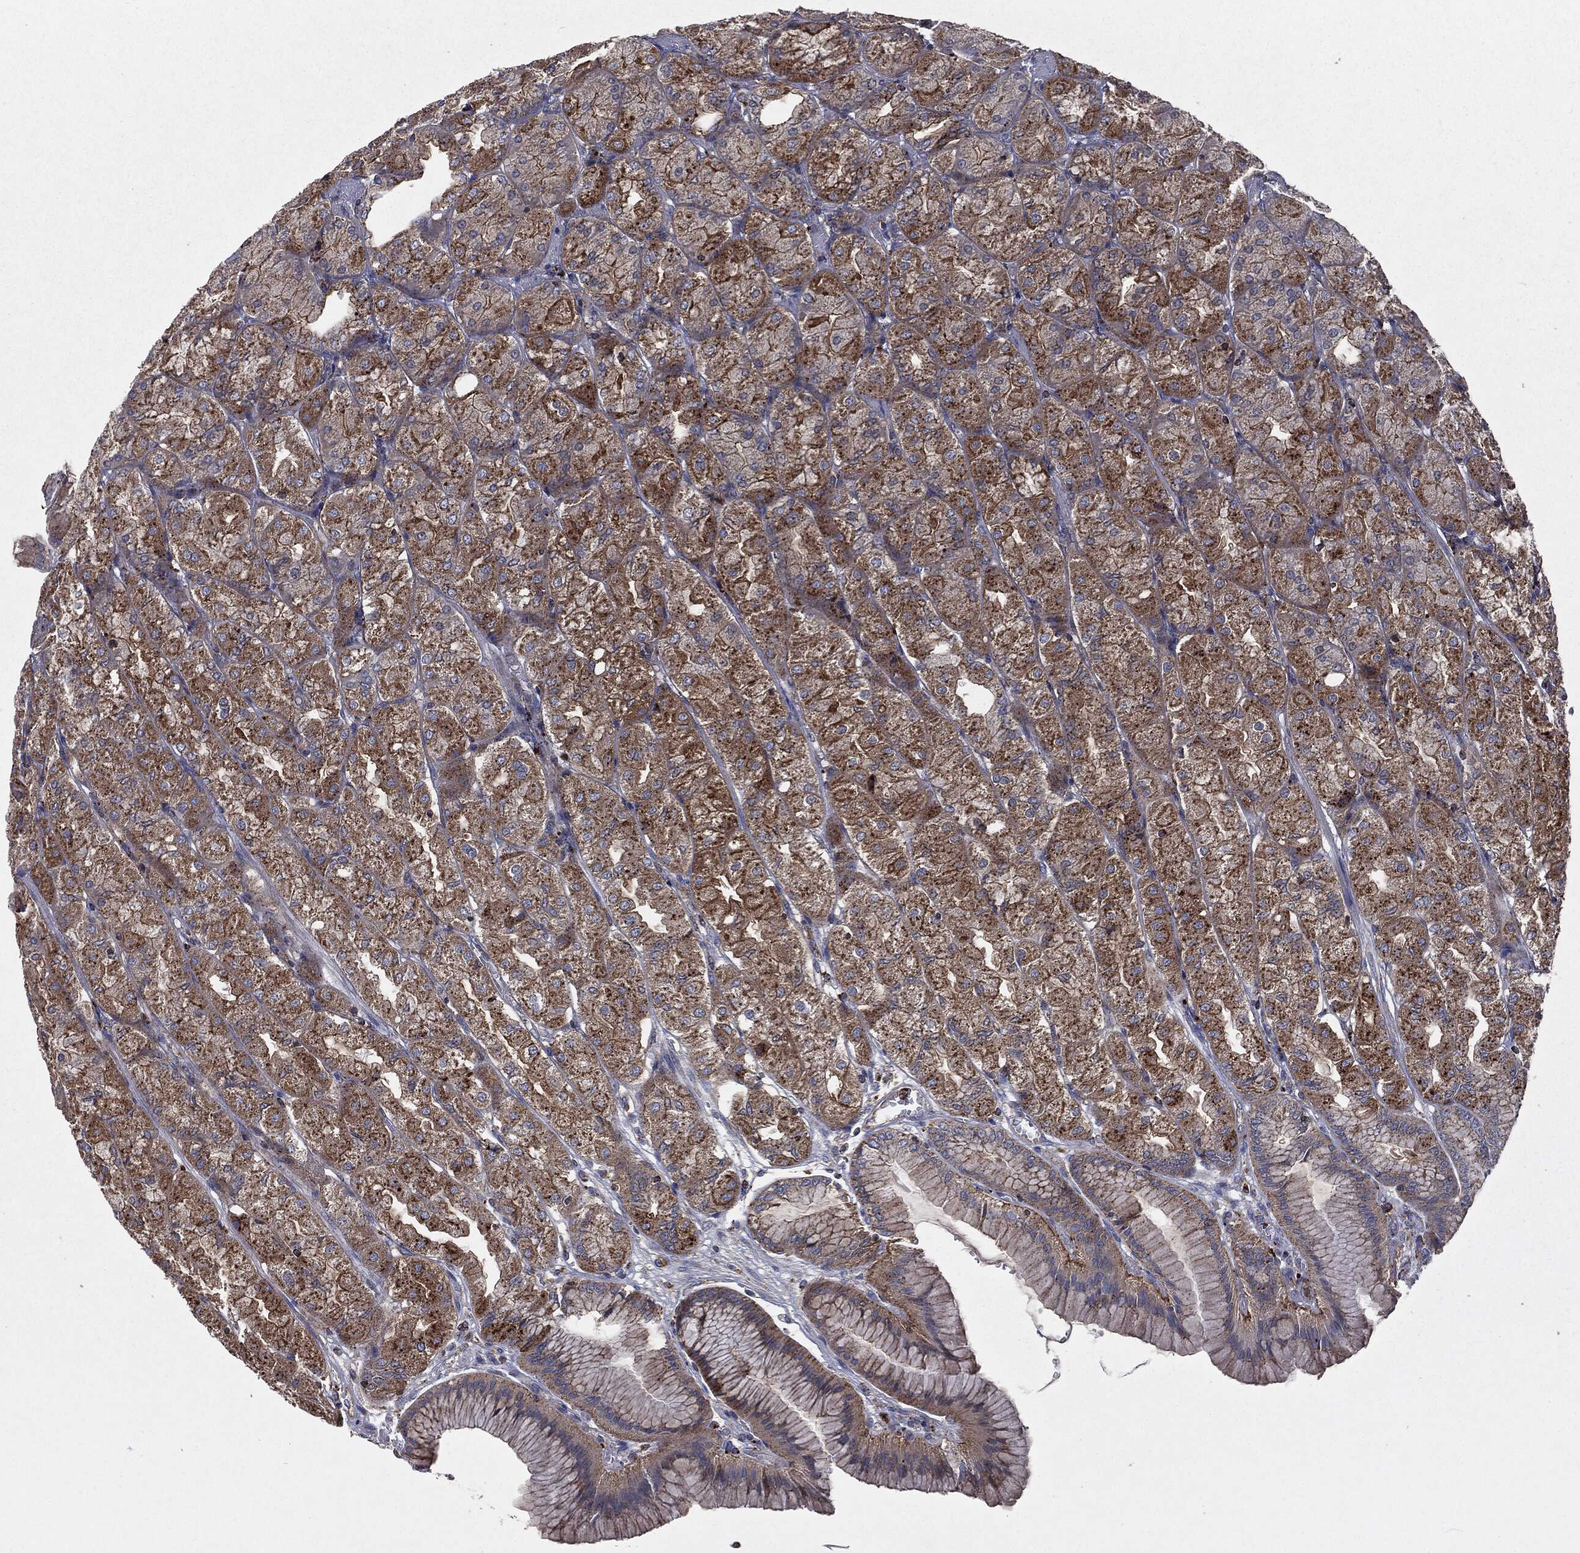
{"staining": {"intensity": "strong", "quantity": "25%-75%", "location": "cytoplasmic/membranous"}, "tissue": "stomach", "cell_type": "Glandular cells", "image_type": "normal", "snomed": [{"axis": "morphology", "description": "Normal tissue, NOS"}, {"axis": "morphology", "description": "Adenocarcinoma, NOS"}, {"axis": "morphology", "description": "Adenocarcinoma, High grade"}, {"axis": "topography", "description": "Stomach, upper"}, {"axis": "topography", "description": "Stomach"}], "caption": "The histopathology image shows immunohistochemical staining of benign stomach. There is strong cytoplasmic/membranous staining is identified in about 25%-75% of glandular cells. (Brightfield microscopy of DAB IHC at high magnification).", "gene": "CTSA", "patient": {"sex": "female", "age": 65}}